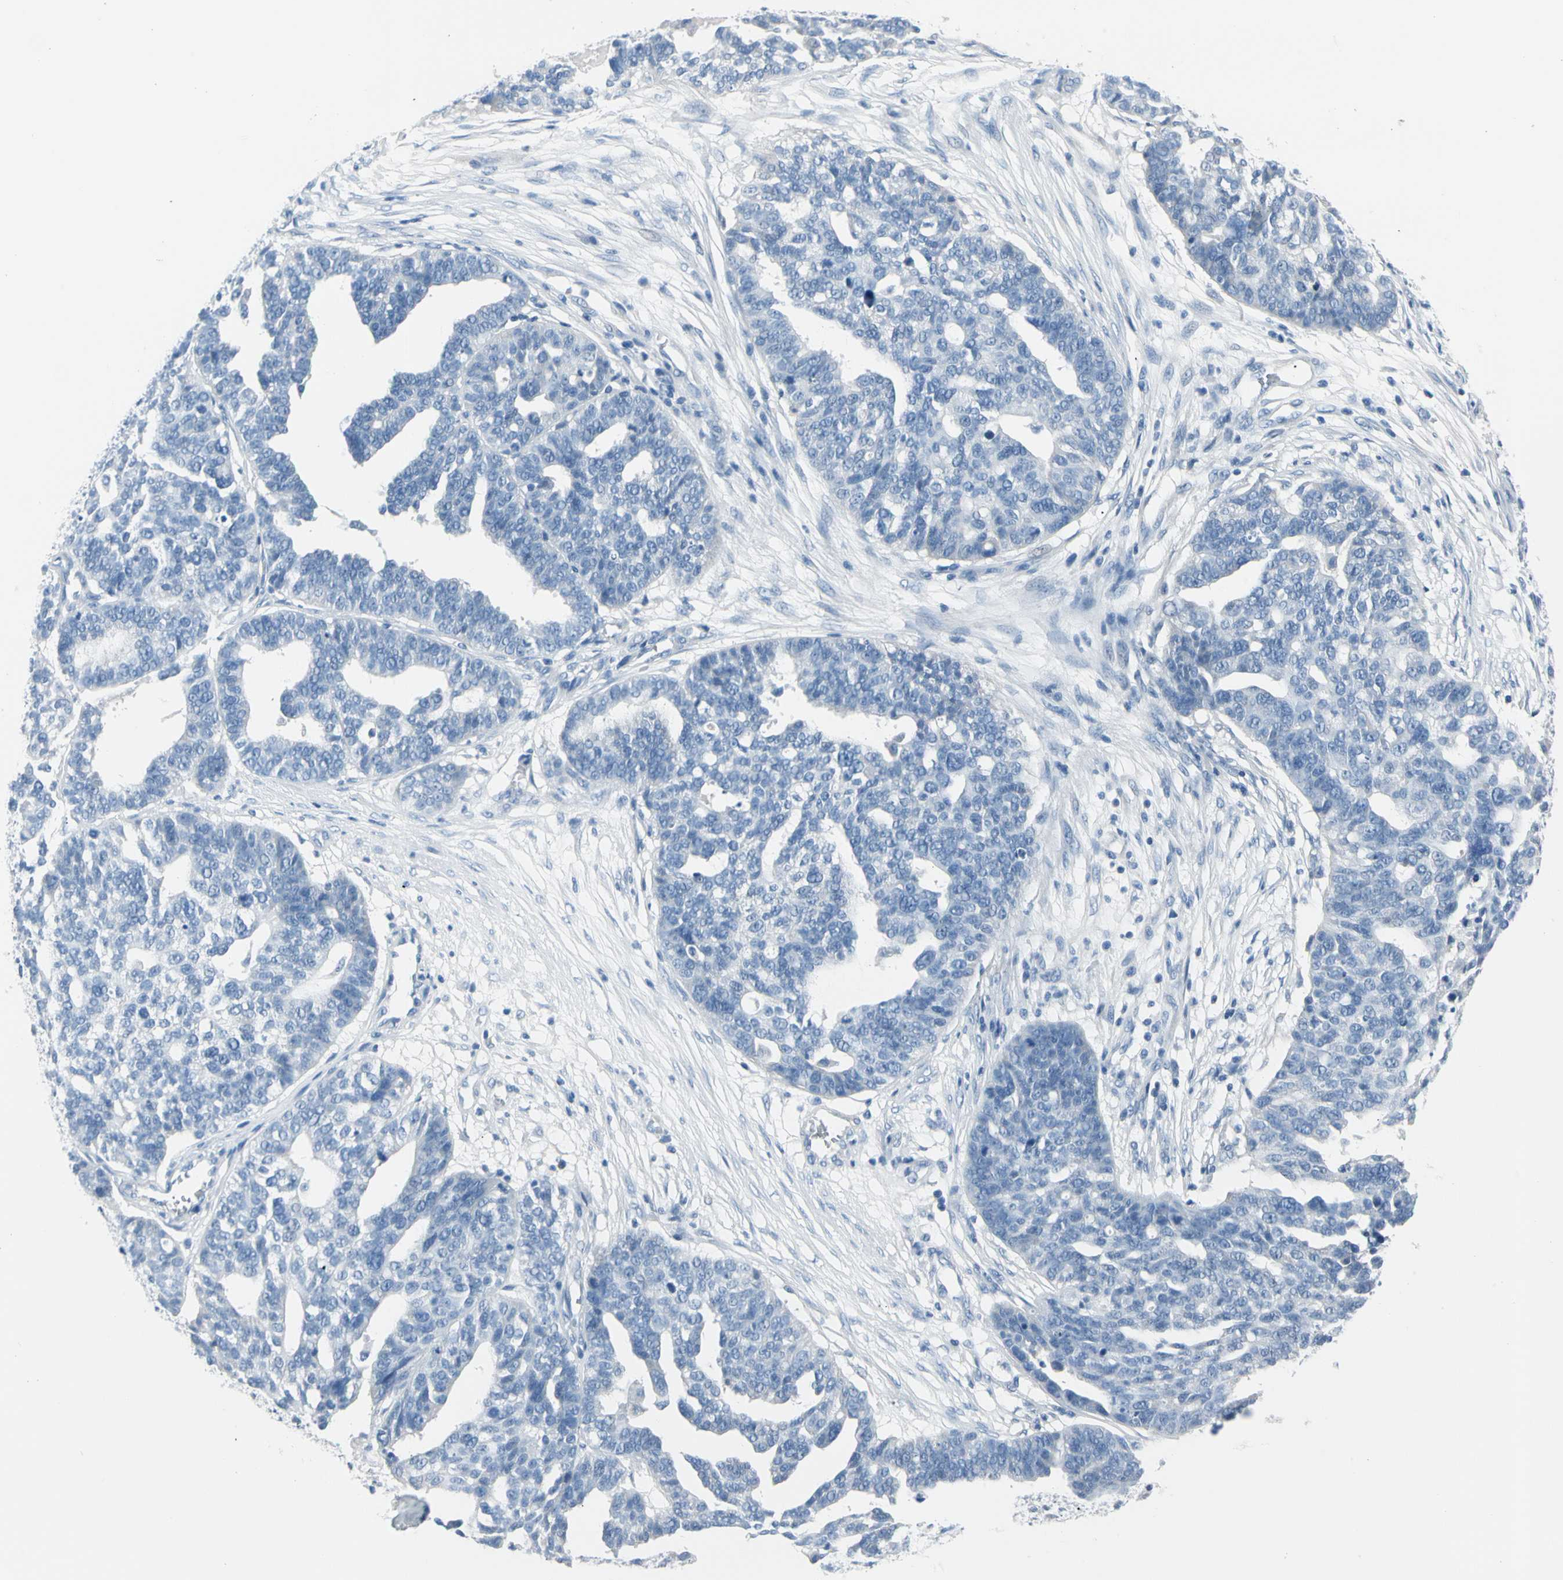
{"staining": {"intensity": "negative", "quantity": "none", "location": "none"}, "tissue": "ovarian cancer", "cell_type": "Tumor cells", "image_type": "cancer", "snomed": [{"axis": "morphology", "description": "Cystadenocarcinoma, serous, NOS"}, {"axis": "topography", "description": "Ovary"}], "caption": "Tumor cells are negative for brown protein staining in ovarian cancer (serous cystadenocarcinoma).", "gene": "TPO", "patient": {"sex": "female", "age": 59}}